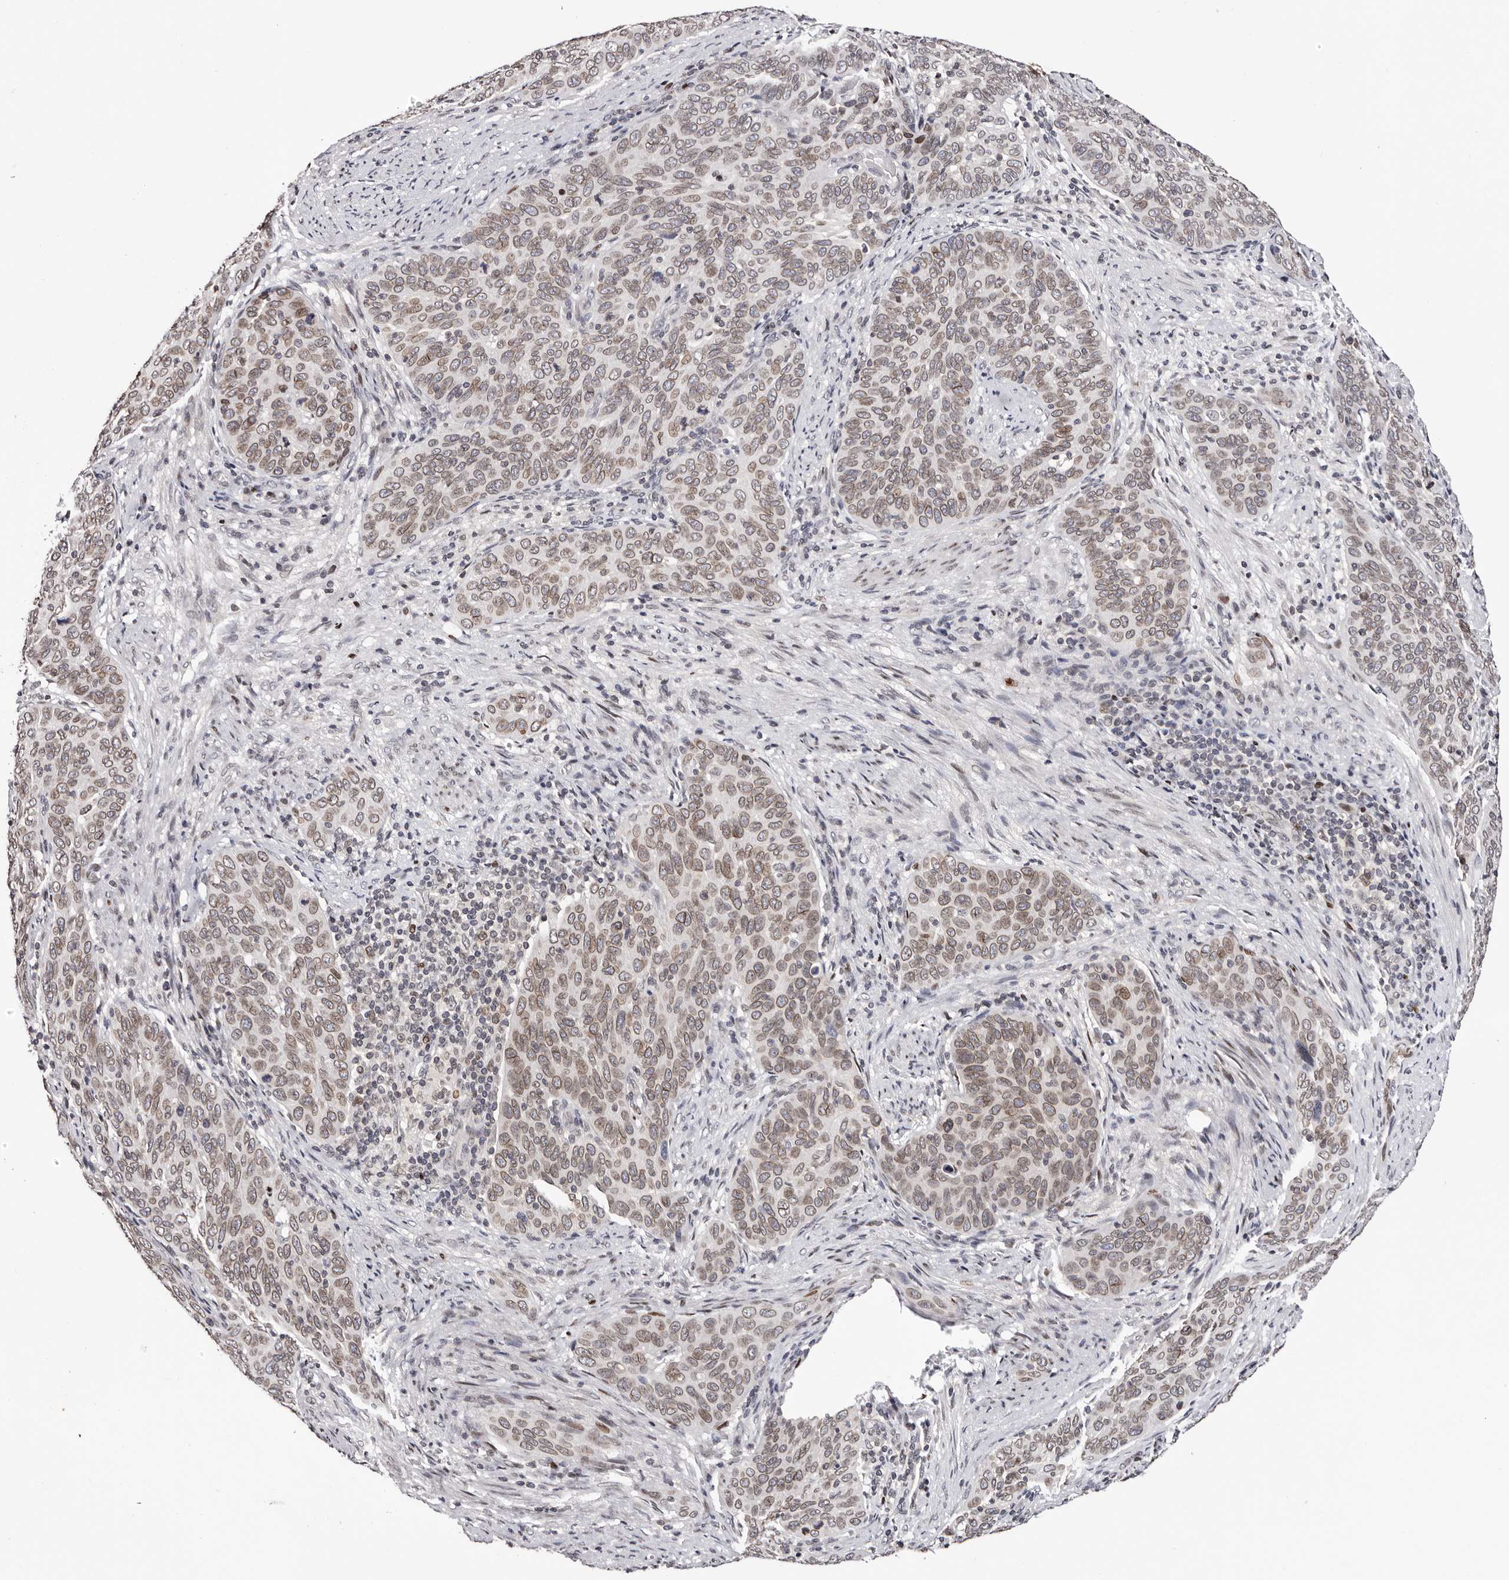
{"staining": {"intensity": "moderate", "quantity": ">75%", "location": "cytoplasmic/membranous,nuclear"}, "tissue": "cervical cancer", "cell_type": "Tumor cells", "image_type": "cancer", "snomed": [{"axis": "morphology", "description": "Squamous cell carcinoma, NOS"}, {"axis": "topography", "description": "Cervix"}], "caption": "Immunohistochemical staining of squamous cell carcinoma (cervical) displays medium levels of moderate cytoplasmic/membranous and nuclear expression in approximately >75% of tumor cells.", "gene": "NUP153", "patient": {"sex": "female", "age": 60}}